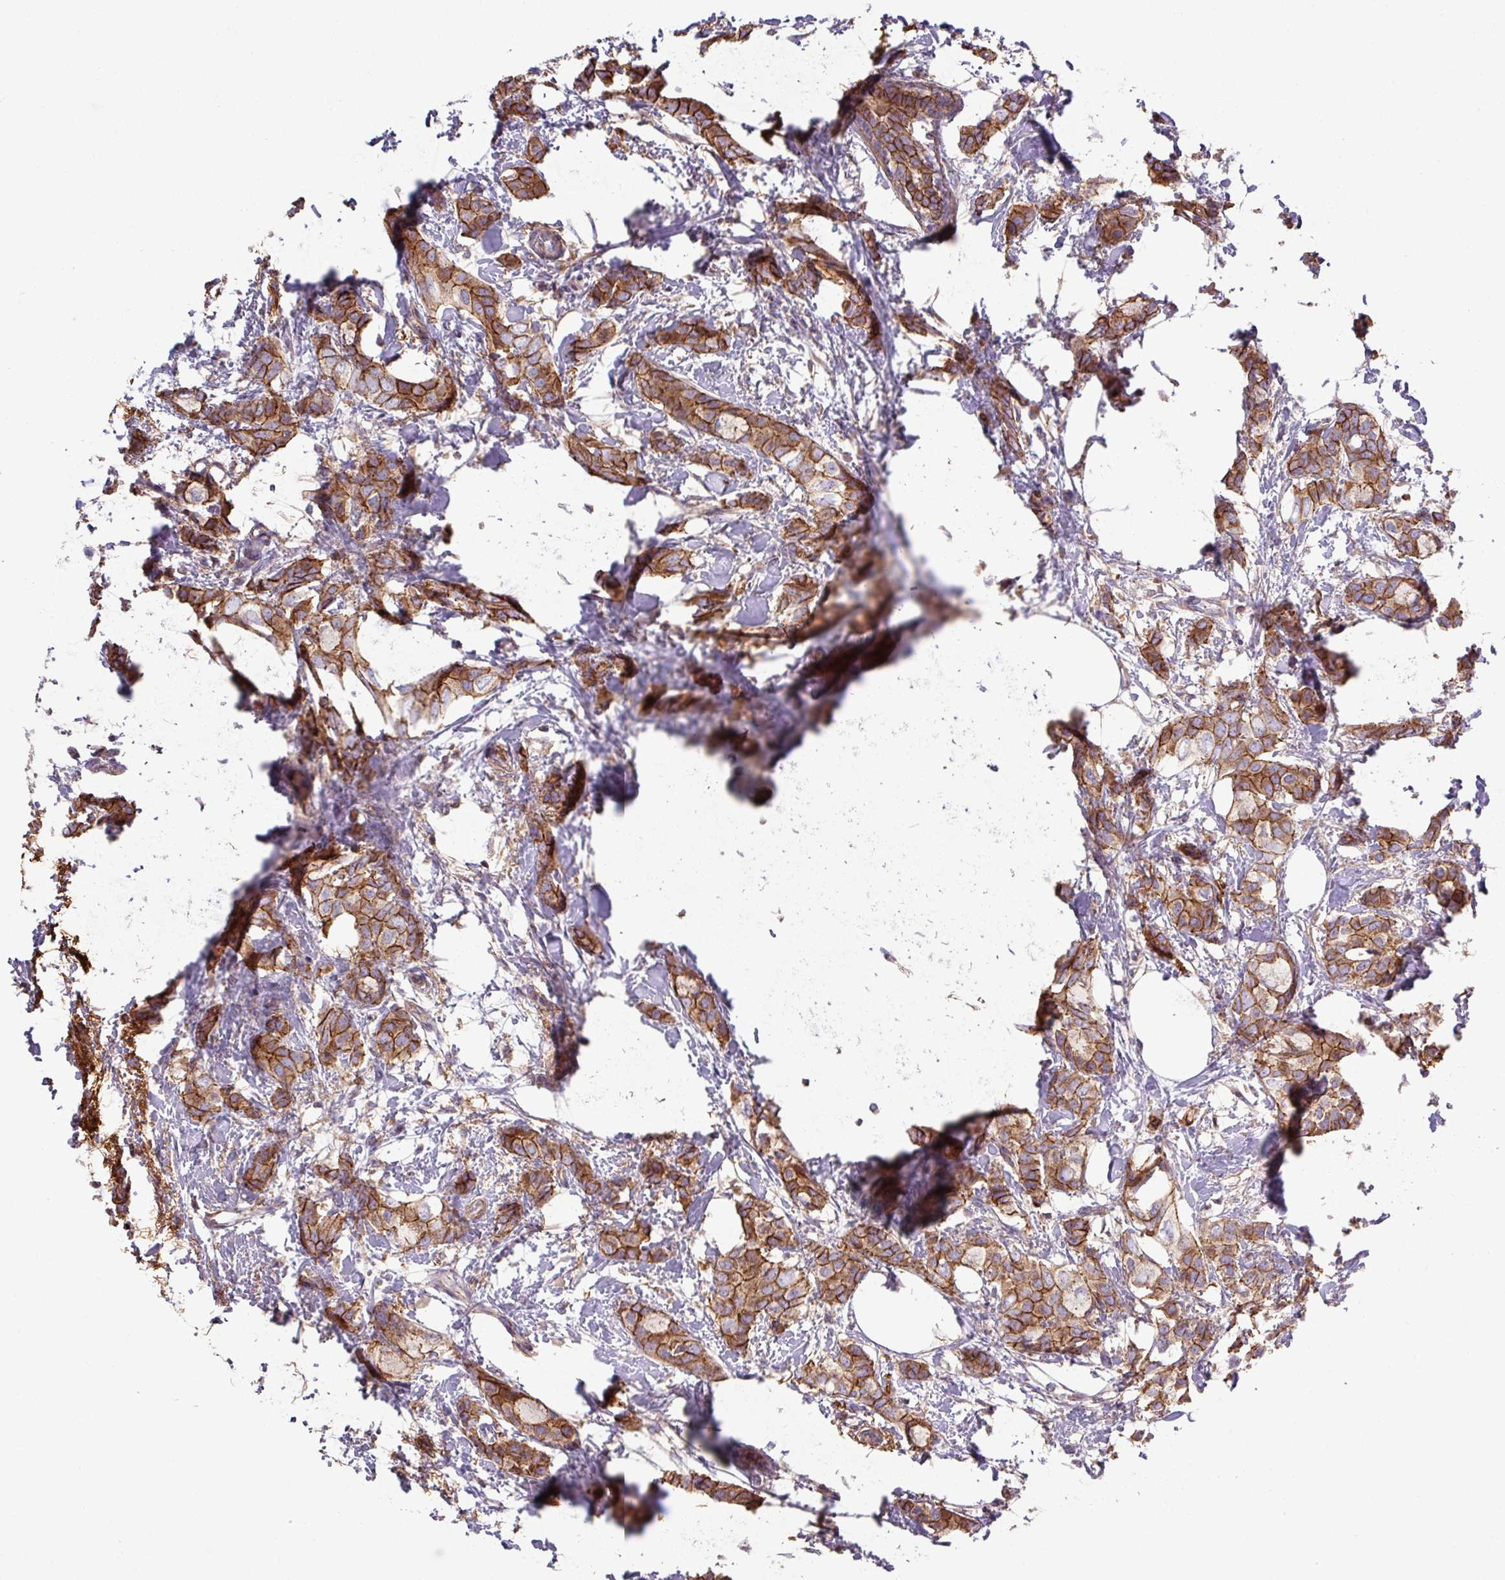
{"staining": {"intensity": "moderate", "quantity": "25%-75%", "location": "cytoplasmic/membranous"}, "tissue": "breast cancer", "cell_type": "Tumor cells", "image_type": "cancer", "snomed": [{"axis": "morphology", "description": "Duct carcinoma"}, {"axis": "topography", "description": "Breast"}], "caption": "Immunohistochemical staining of human breast intraductal carcinoma displays moderate cytoplasmic/membranous protein expression in approximately 25%-75% of tumor cells.", "gene": "RIC1", "patient": {"sex": "female", "age": 73}}